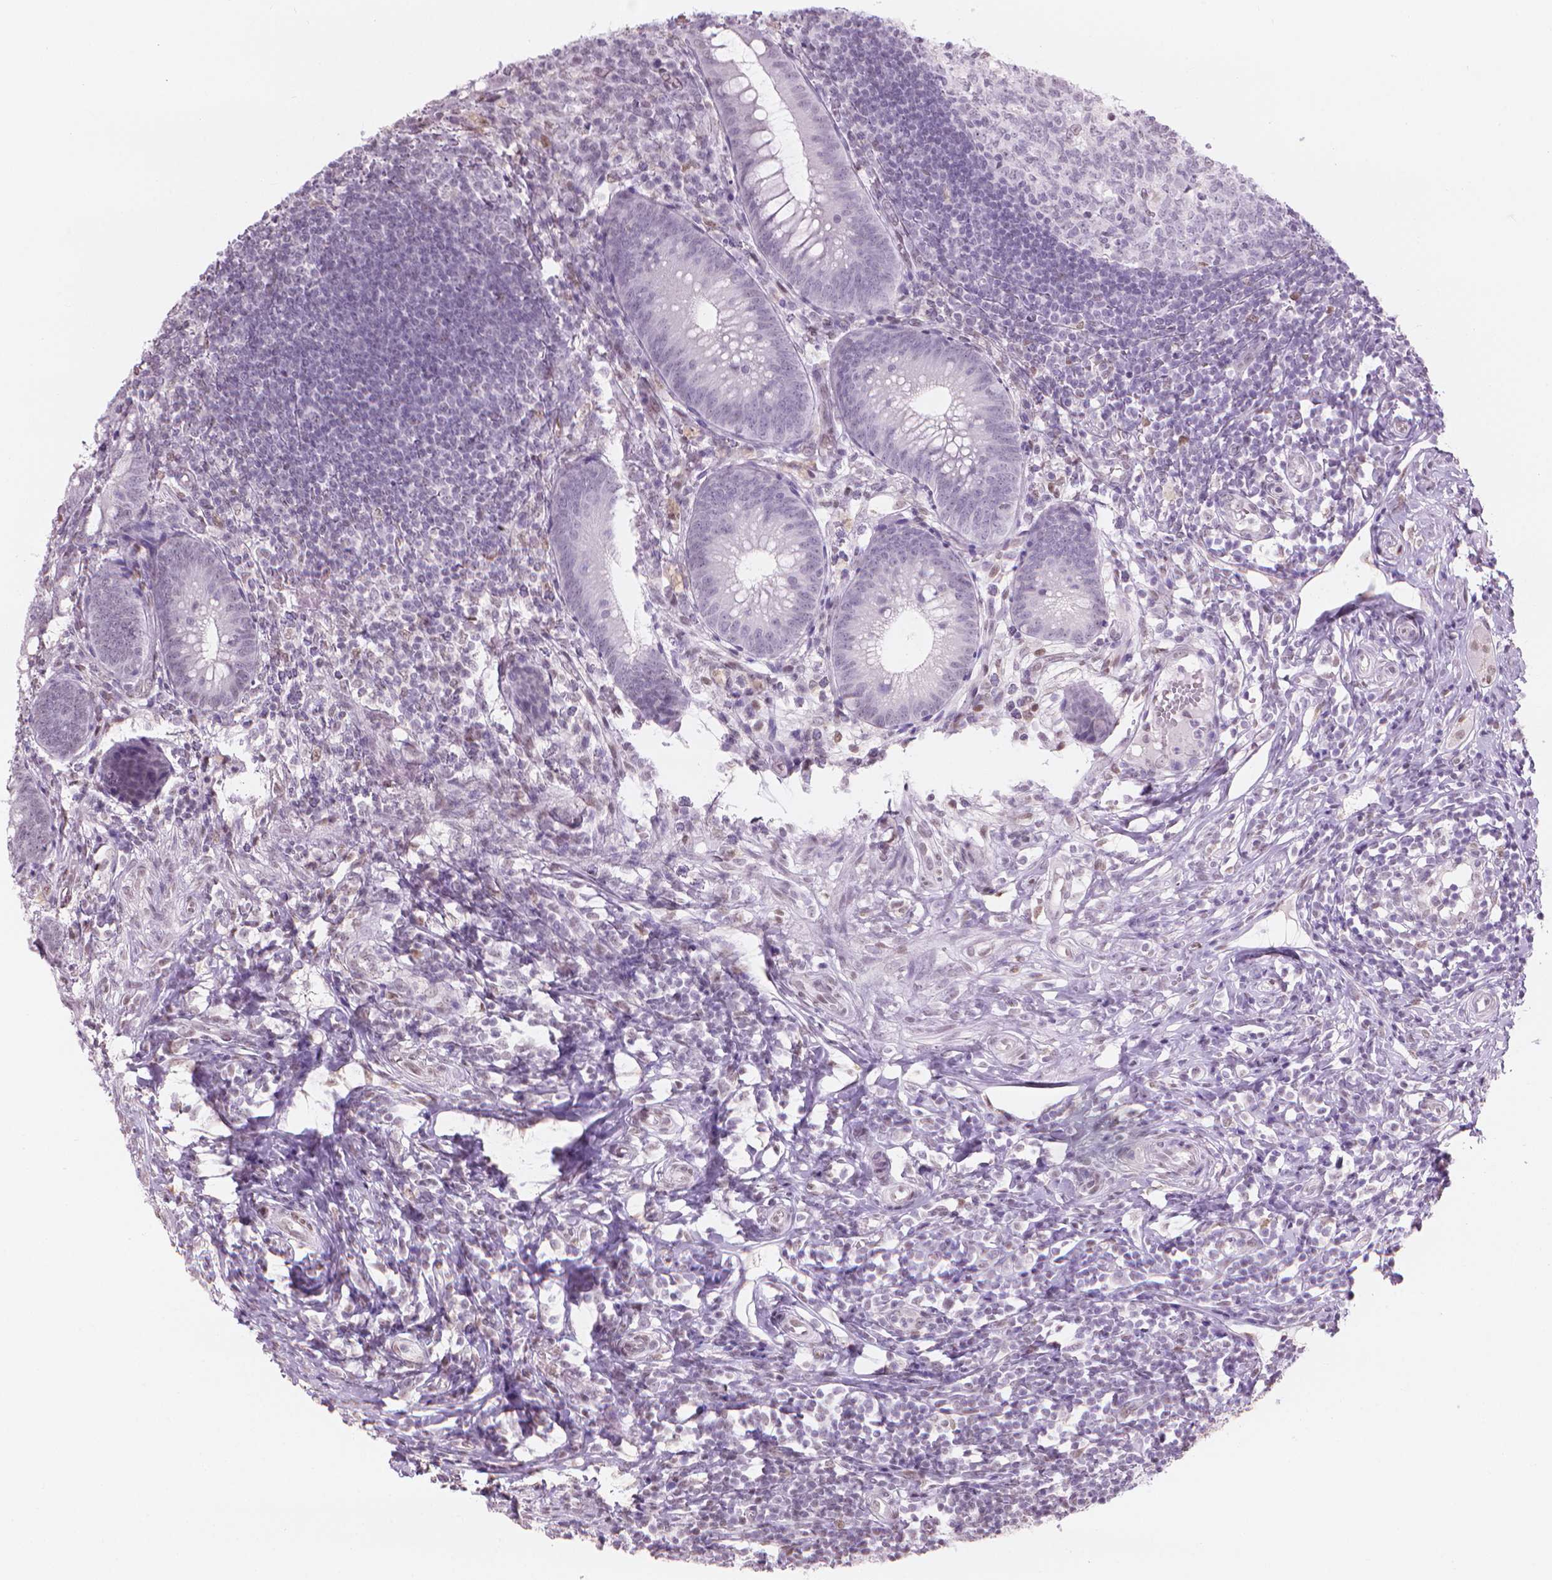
{"staining": {"intensity": "negative", "quantity": "none", "location": "none"}, "tissue": "appendix", "cell_type": "Glandular cells", "image_type": "normal", "snomed": [{"axis": "morphology", "description": "Normal tissue, NOS"}, {"axis": "morphology", "description": "Inflammation, NOS"}, {"axis": "topography", "description": "Appendix"}], "caption": "A histopathology image of human appendix is negative for staining in glandular cells.", "gene": "PIAS2", "patient": {"sex": "male", "age": 16}}